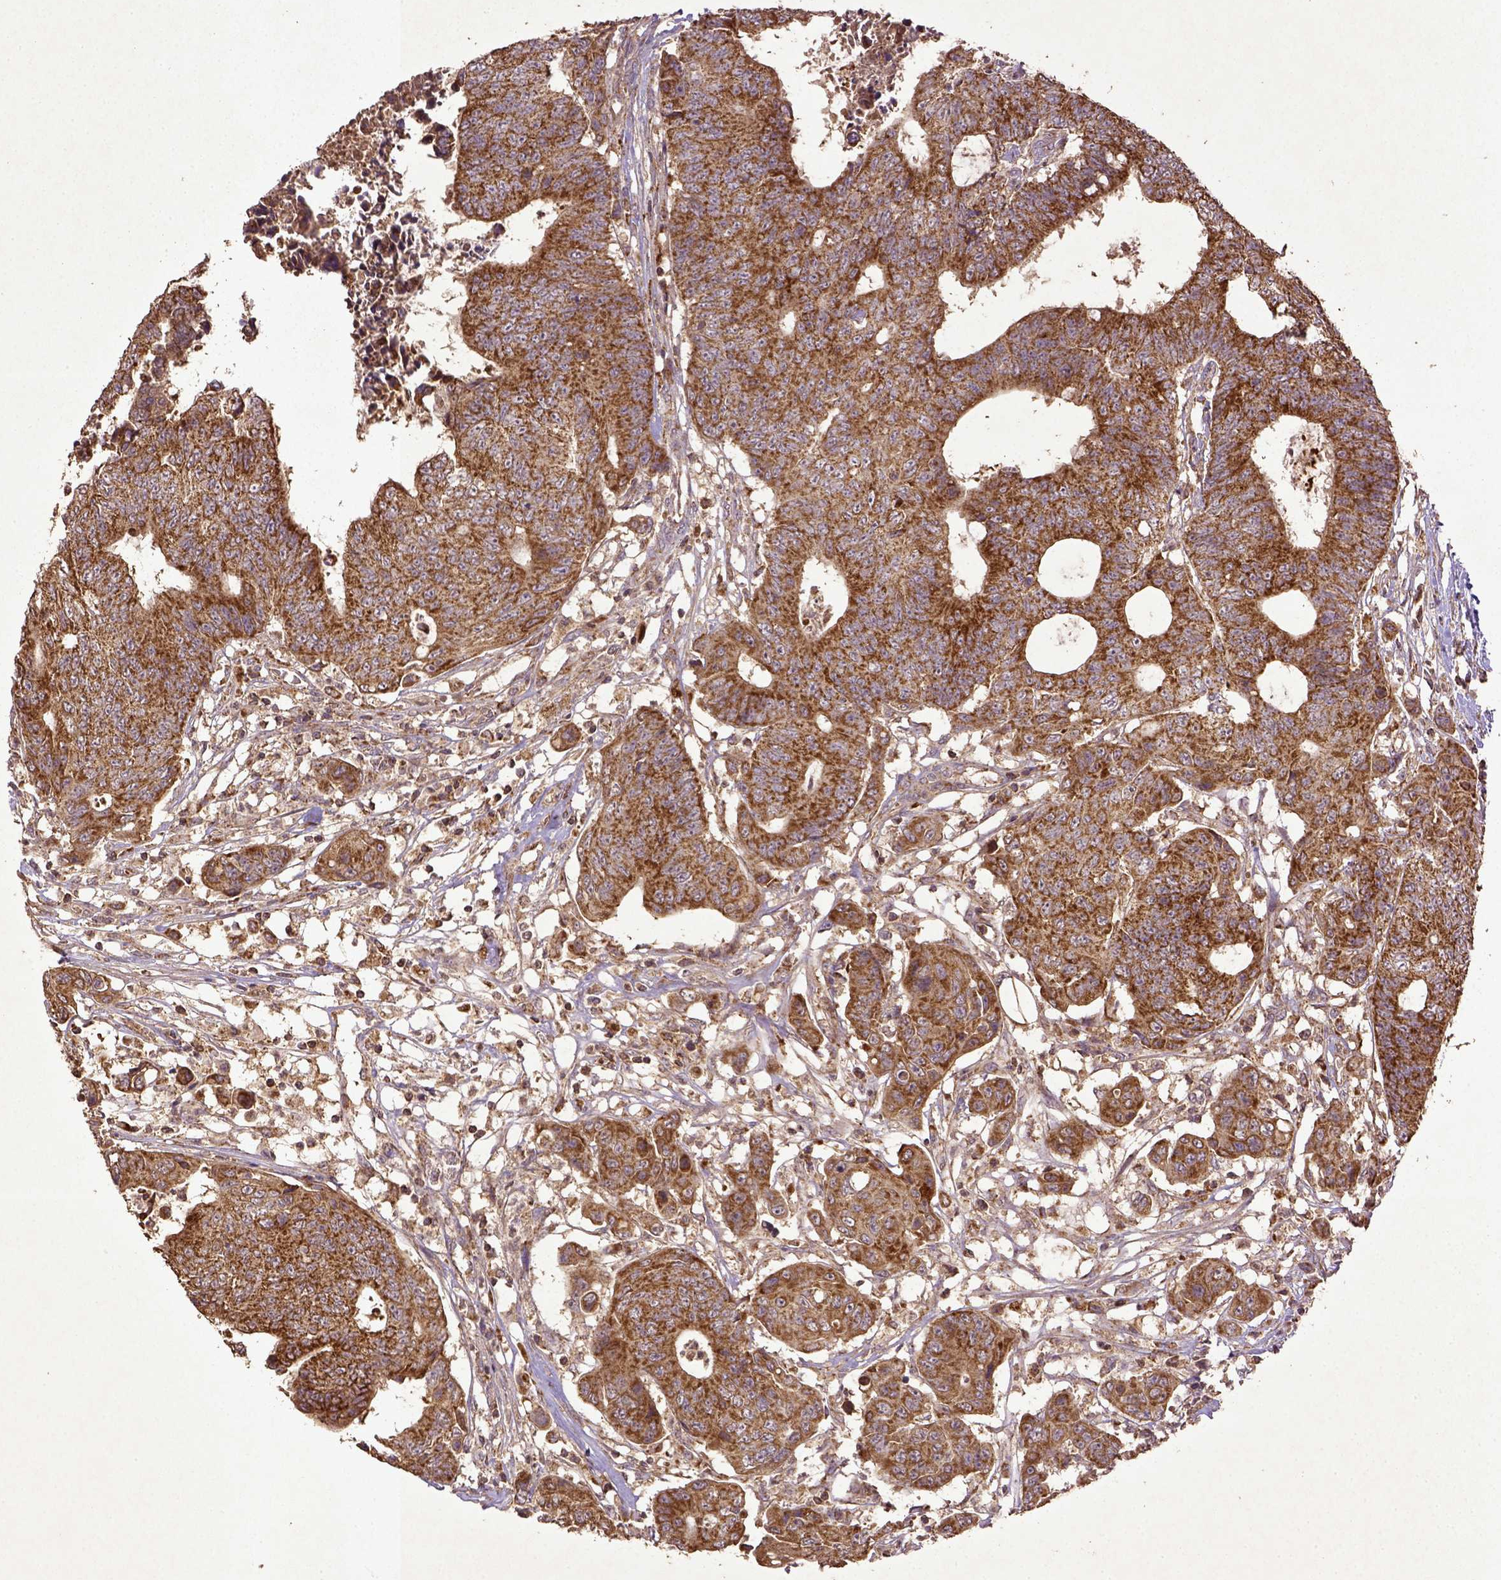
{"staining": {"intensity": "strong", "quantity": ">75%", "location": "cytoplasmic/membranous"}, "tissue": "colorectal cancer", "cell_type": "Tumor cells", "image_type": "cancer", "snomed": [{"axis": "morphology", "description": "Adenocarcinoma, NOS"}, {"axis": "topography", "description": "Colon"}], "caption": "An image of human adenocarcinoma (colorectal) stained for a protein exhibits strong cytoplasmic/membranous brown staining in tumor cells.", "gene": "MT-CO1", "patient": {"sex": "female", "age": 48}}